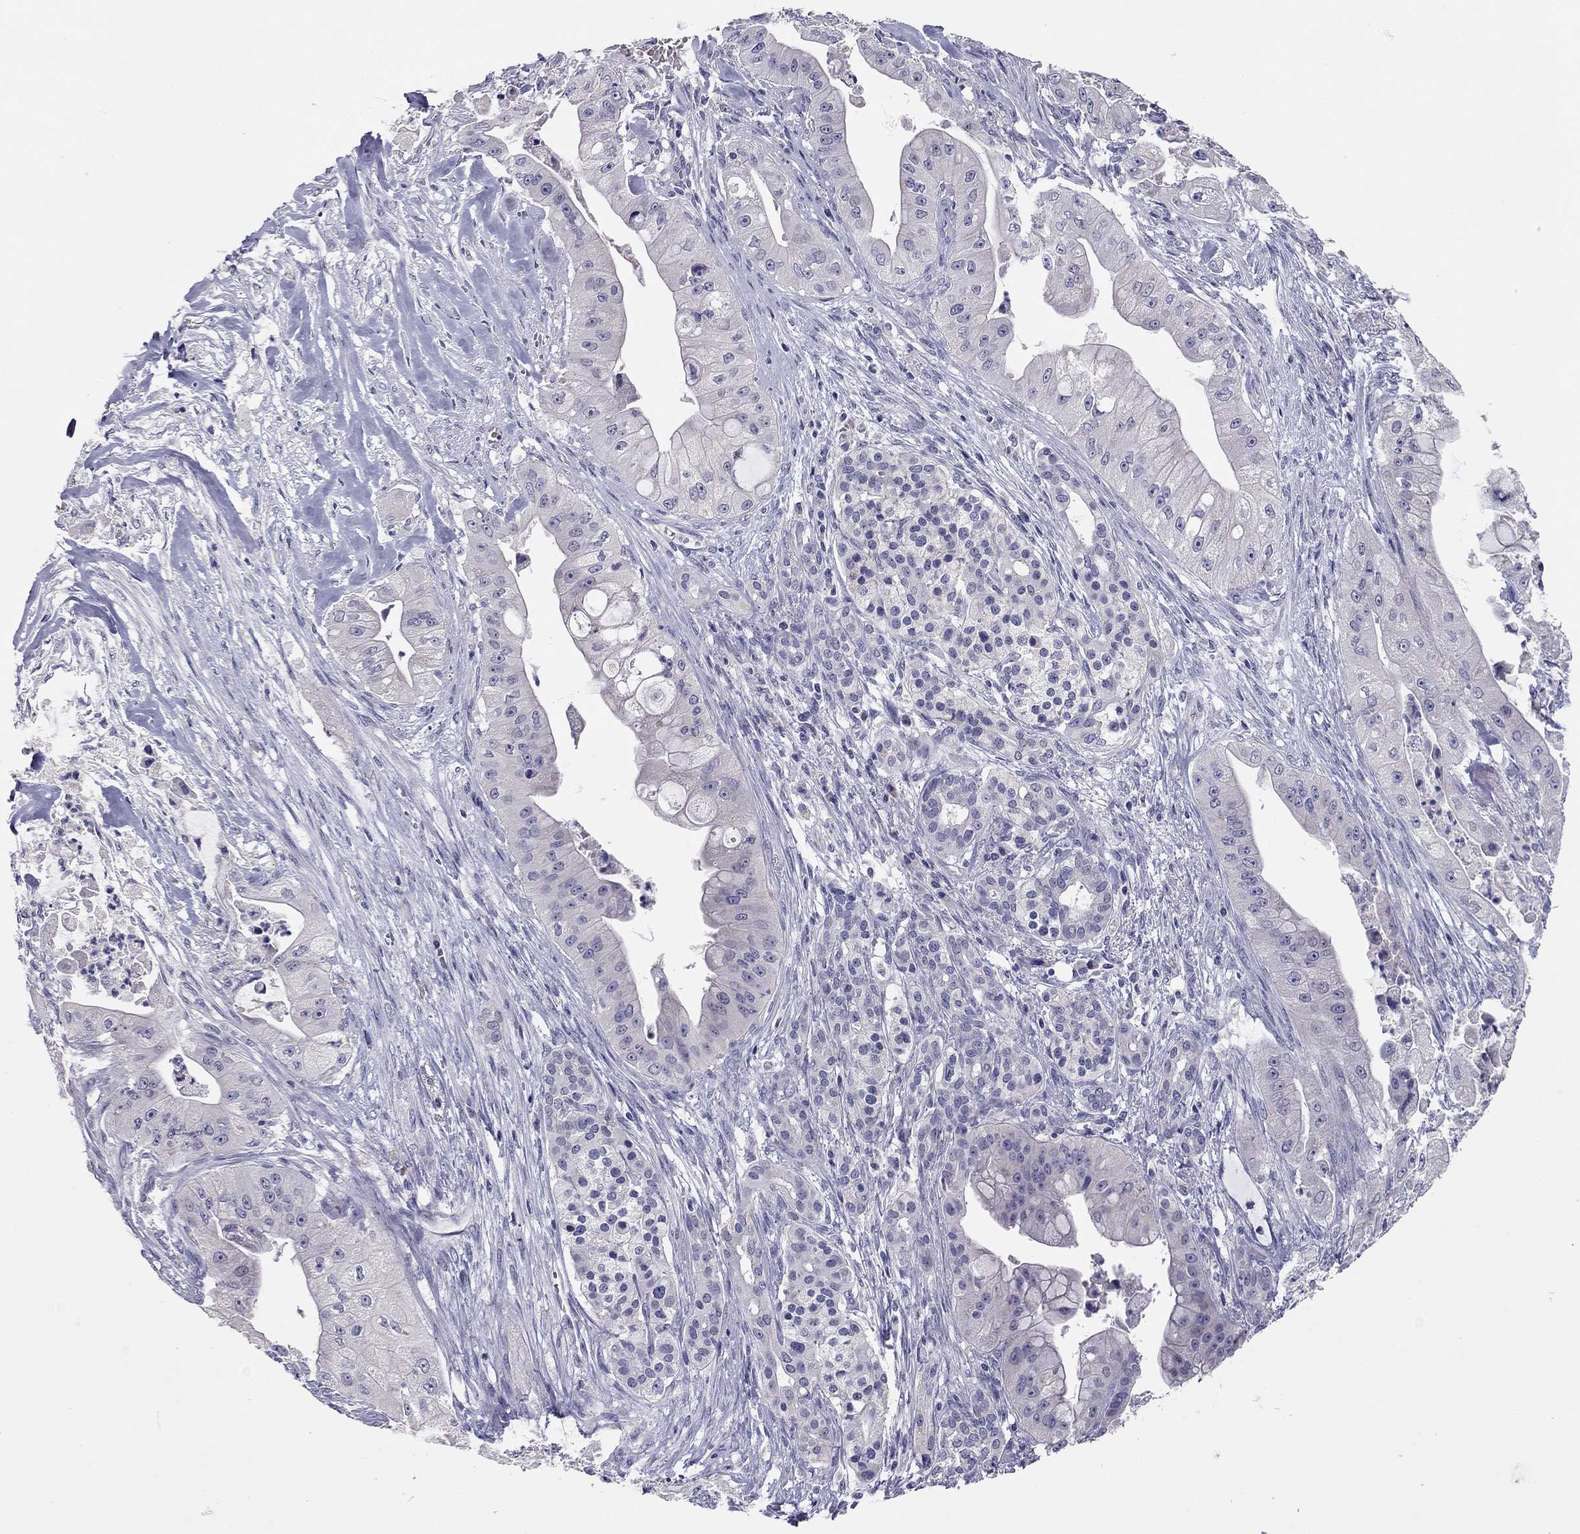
{"staining": {"intensity": "negative", "quantity": "none", "location": "none"}, "tissue": "pancreatic cancer", "cell_type": "Tumor cells", "image_type": "cancer", "snomed": [{"axis": "morphology", "description": "Normal tissue, NOS"}, {"axis": "morphology", "description": "Inflammation, NOS"}, {"axis": "morphology", "description": "Adenocarcinoma, NOS"}, {"axis": "topography", "description": "Pancreas"}], "caption": "DAB immunohistochemical staining of human pancreatic adenocarcinoma shows no significant staining in tumor cells.", "gene": "SCARB1", "patient": {"sex": "male", "age": 57}}